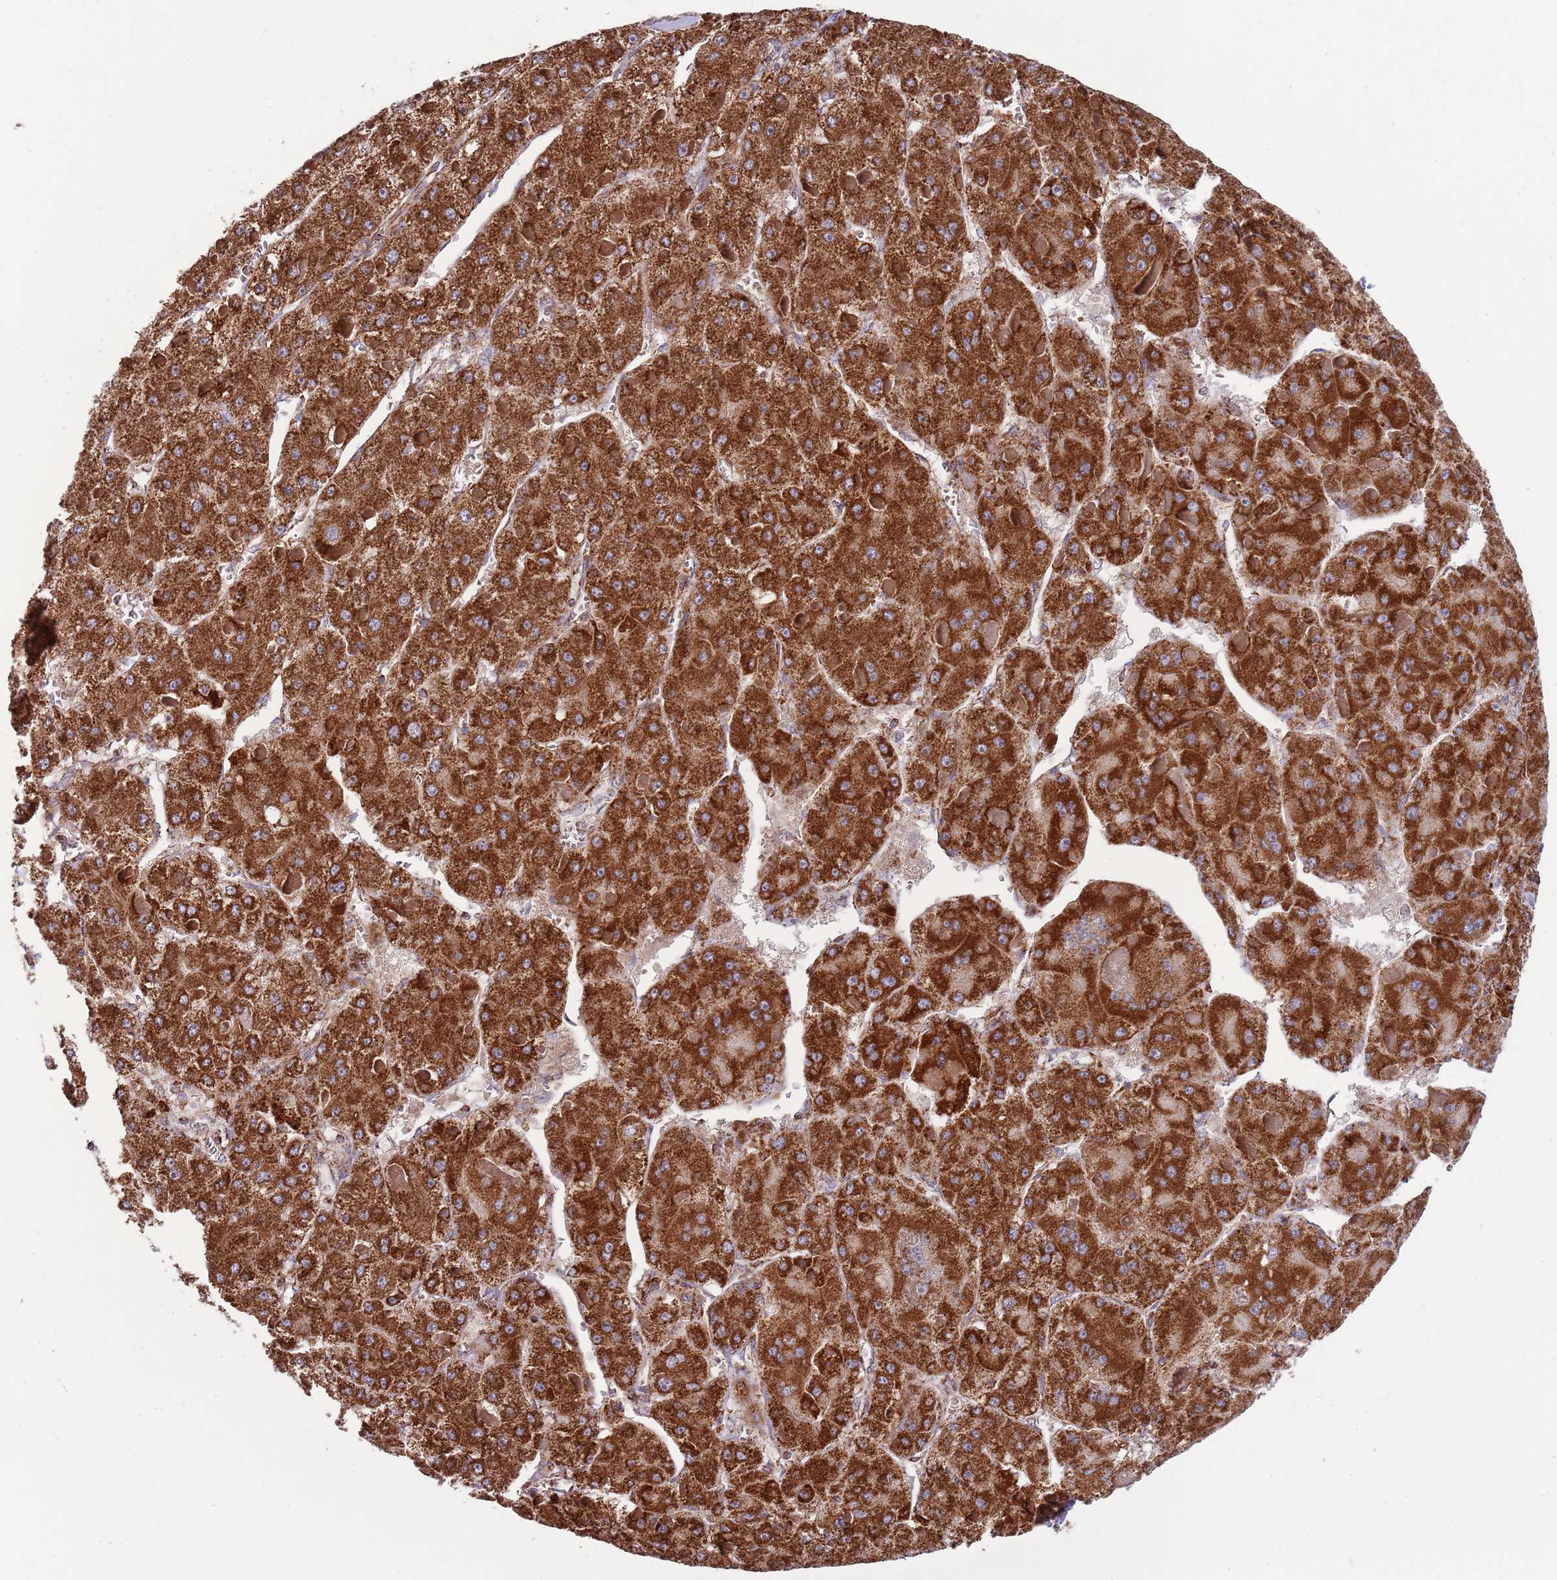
{"staining": {"intensity": "strong", "quantity": ">75%", "location": "cytoplasmic/membranous"}, "tissue": "liver cancer", "cell_type": "Tumor cells", "image_type": "cancer", "snomed": [{"axis": "morphology", "description": "Carcinoma, Hepatocellular, NOS"}, {"axis": "topography", "description": "Liver"}], "caption": "There is high levels of strong cytoplasmic/membranous positivity in tumor cells of liver hepatocellular carcinoma, as demonstrated by immunohistochemical staining (brown color).", "gene": "ATP5PD", "patient": {"sex": "female", "age": 73}}